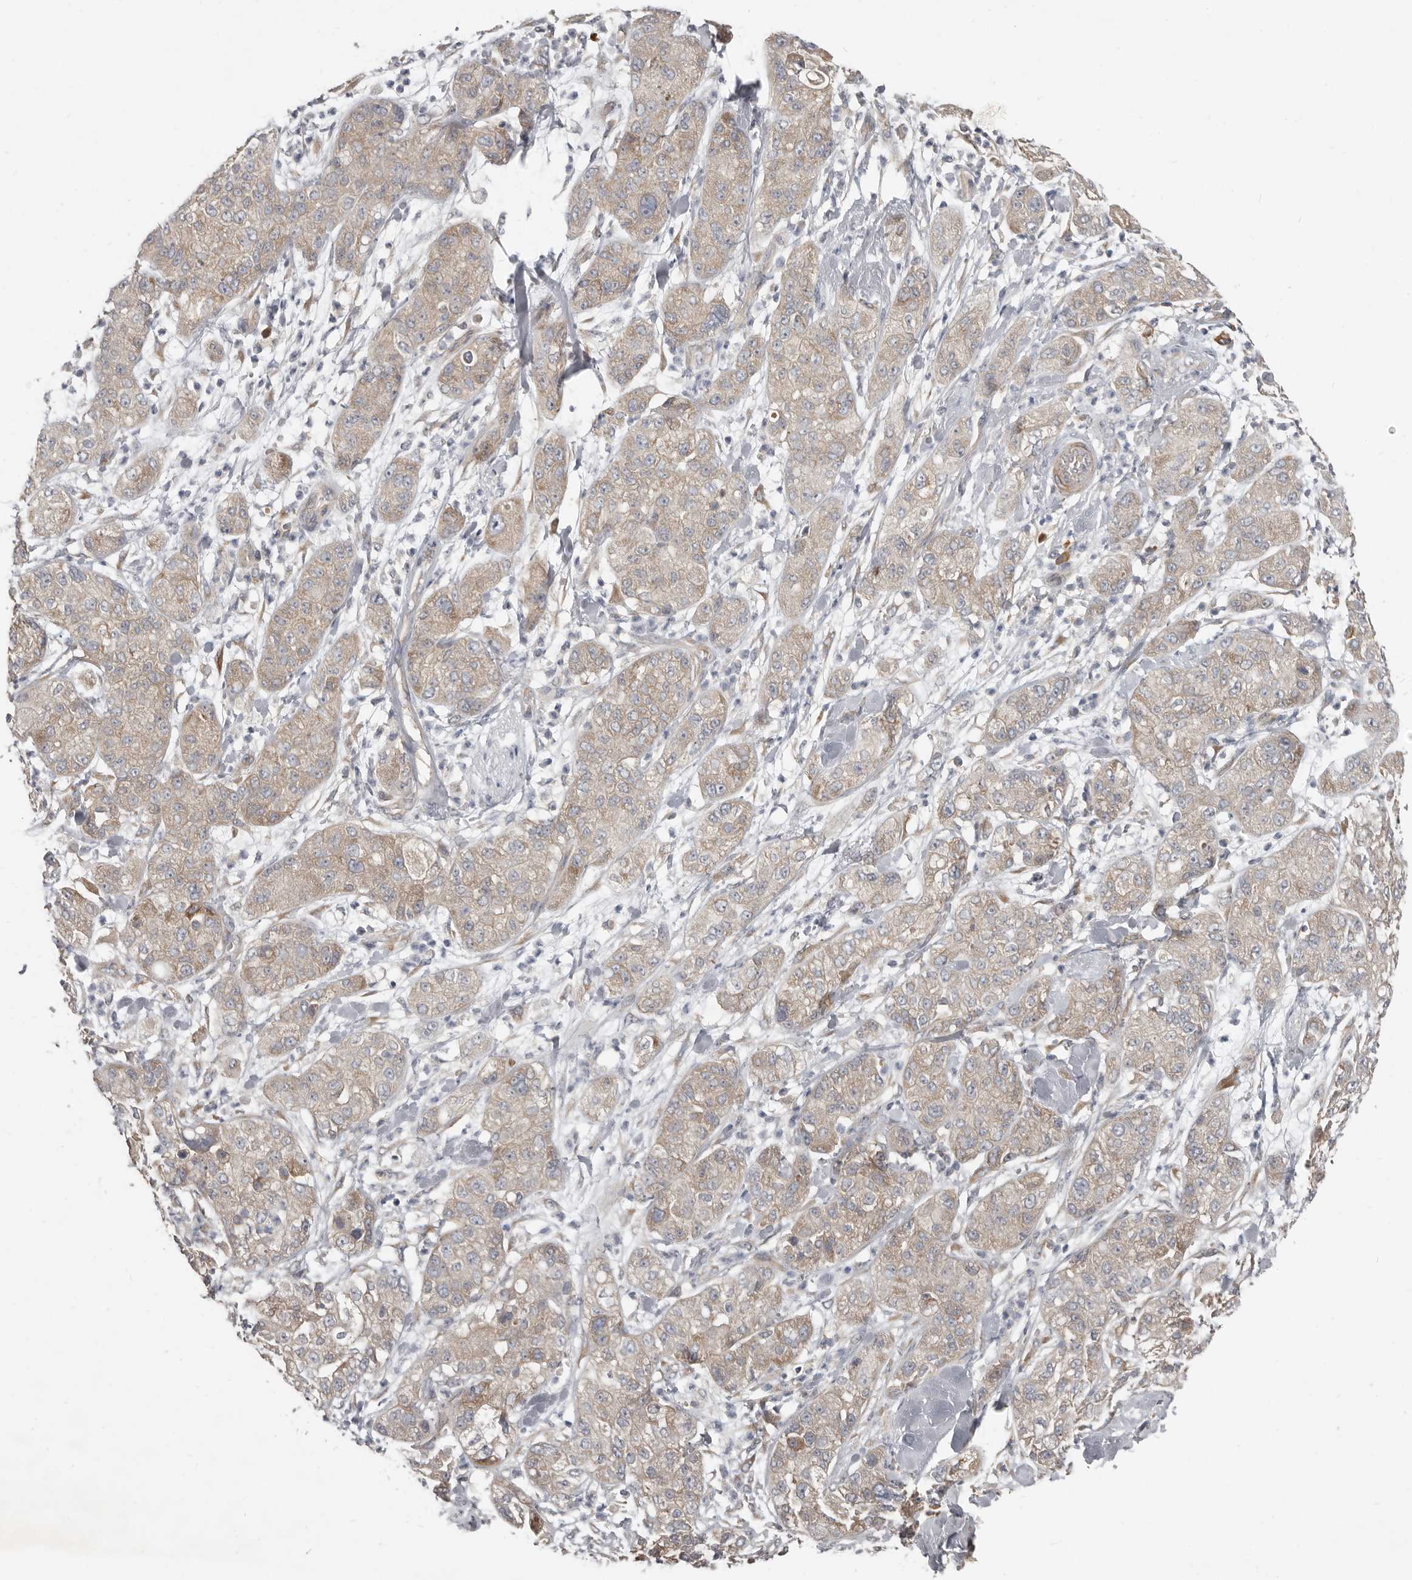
{"staining": {"intensity": "weak", "quantity": ">75%", "location": "cytoplasmic/membranous"}, "tissue": "pancreatic cancer", "cell_type": "Tumor cells", "image_type": "cancer", "snomed": [{"axis": "morphology", "description": "Adenocarcinoma, NOS"}, {"axis": "topography", "description": "Pancreas"}], "caption": "DAB immunohistochemical staining of pancreatic cancer exhibits weak cytoplasmic/membranous protein staining in about >75% of tumor cells.", "gene": "AKNAD1", "patient": {"sex": "female", "age": 78}}